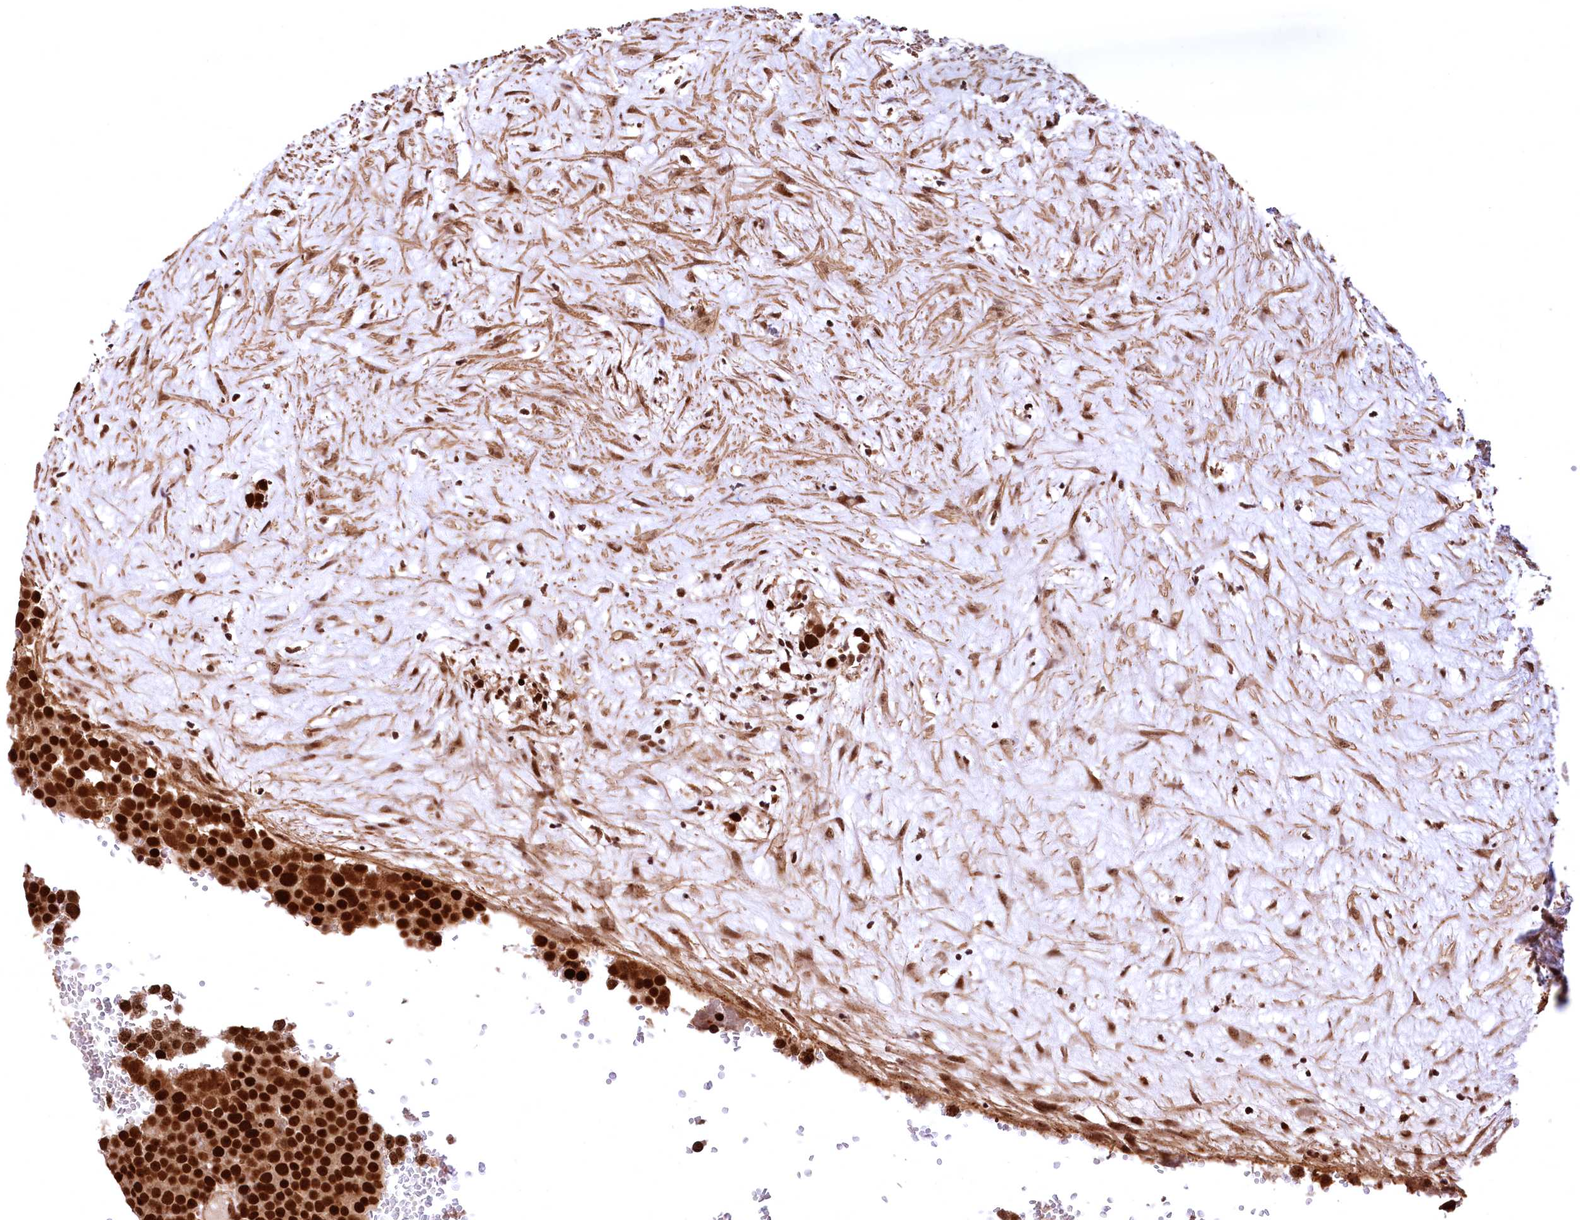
{"staining": {"intensity": "strong", "quantity": ">75%", "location": "nuclear"}, "tissue": "testis cancer", "cell_type": "Tumor cells", "image_type": "cancer", "snomed": [{"axis": "morphology", "description": "Seminoma, NOS"}, {"axis": "topography", "description": "Testis"}], "caption": "Testis cancer tissue demonstrates strong nuclear expression in approximately >75% of tumor cells, visualized by immunohistochemistry.", "gene": "PDS5B", "patient": {"sex": "male", "age": 71}}